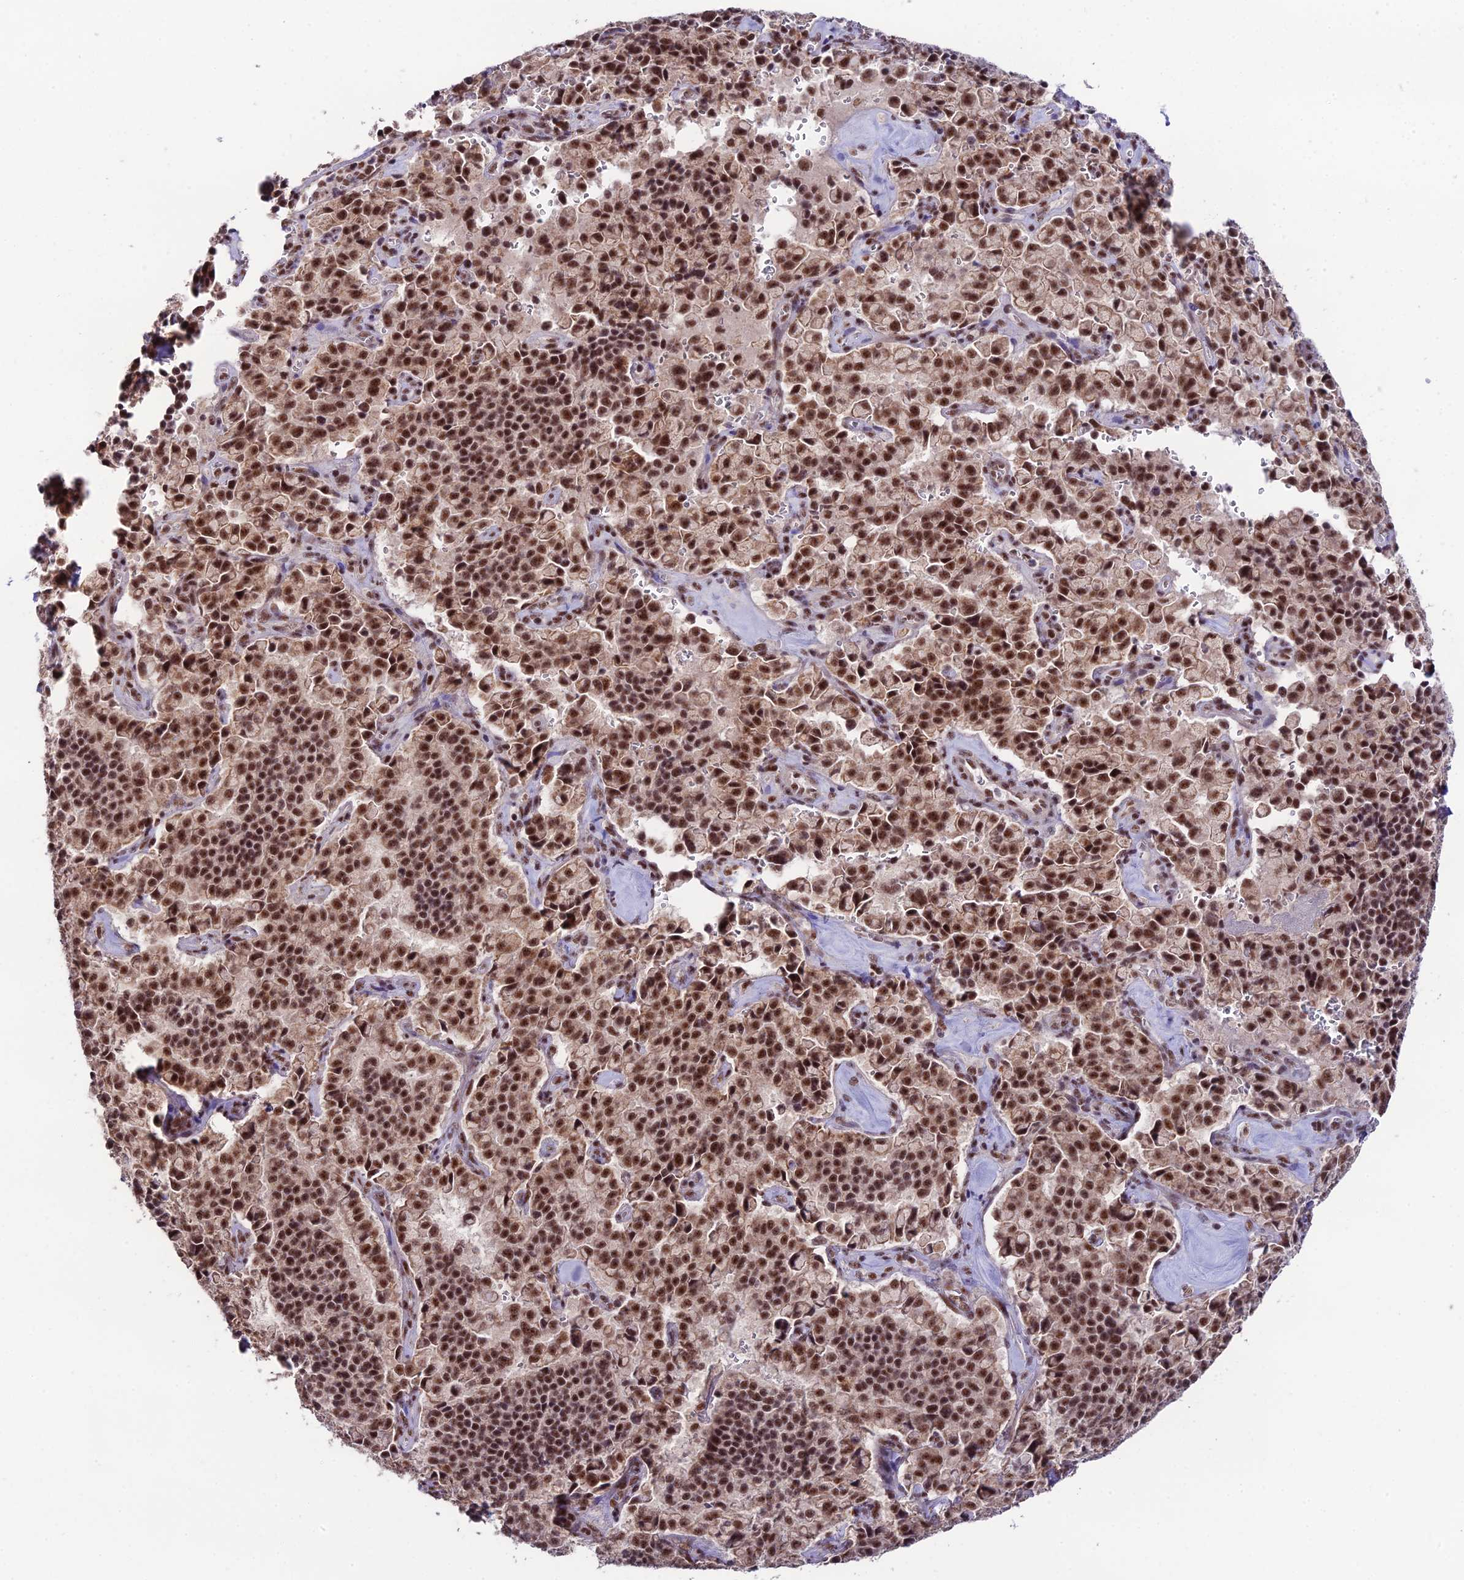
{"staining": {"intensity": "moderate", "quantity": ">75%", "location": "cytoplasmic/membranous,nuclear"}, "tissue": "pancreatic cancer", "cell_type": "Tumor cells", "image_type": "cancer", "snomed": [{"axis": "morphology", "description": "Adenocarcinoma, NOS"}, {"axis": "topography", "description": "Pancreas"}], "caption": "A photomicrograph of human pancreatic cancer stained for a protein displays moderate cytoplasmic/membranous and nuclear brown staining in tumor cells.", "gene": "THOC7", "patient": {"sex": "male", "age": 65}}